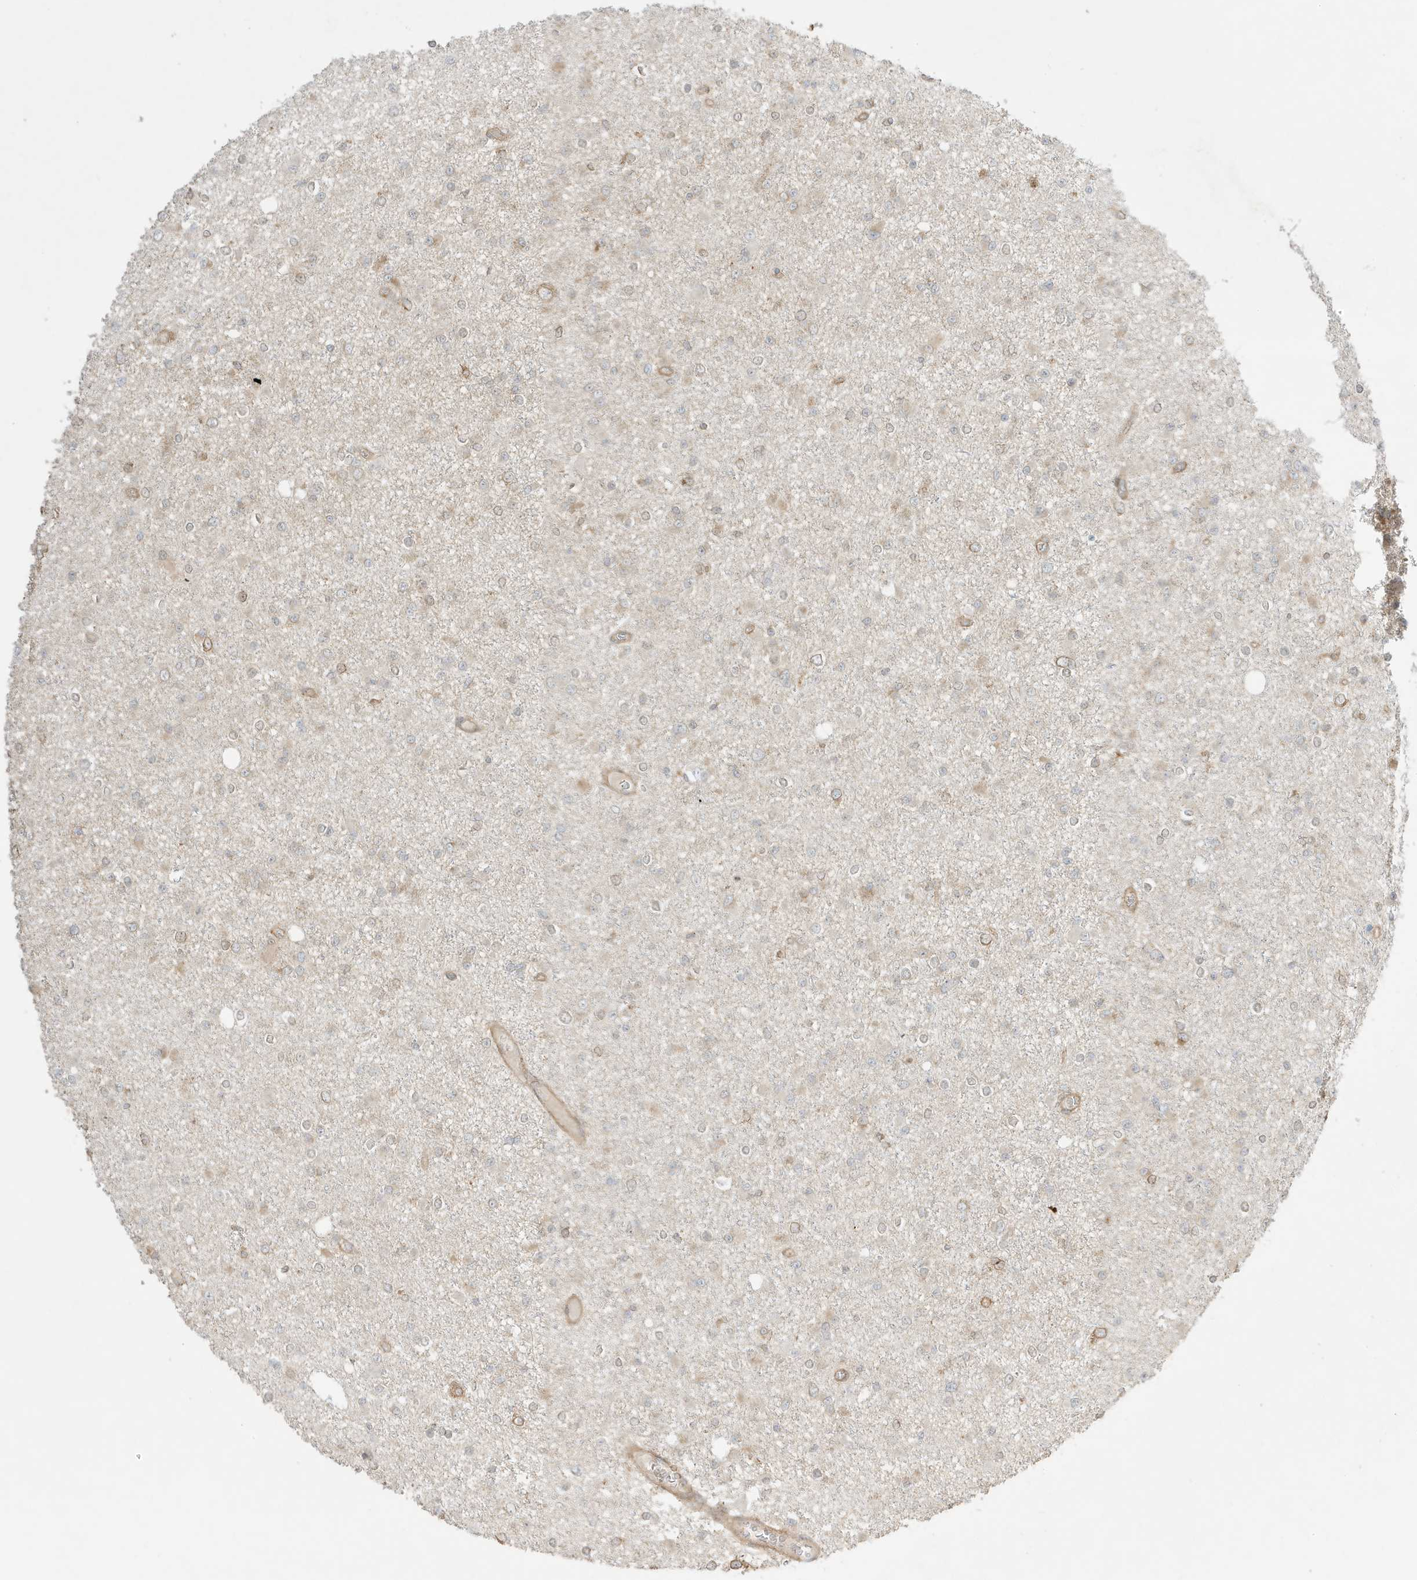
{"staining": {"intensity": "negative", "quantity": "none", "location": "none"}, "tissue": "glioma", "cell_type": "Tumor cells", "image_type": "cancer", "snomed": [{"axis": "morphology", "description": "Glioma, malignant, Low grade"}, {"axis": "topography", "description": "Brain"}], "caption": "An image of human malignant glioma (low-grade) is negative for staining in tumor cells.", "gene": "SCARF2", "patient": {"sex": "female", "age": 22}}